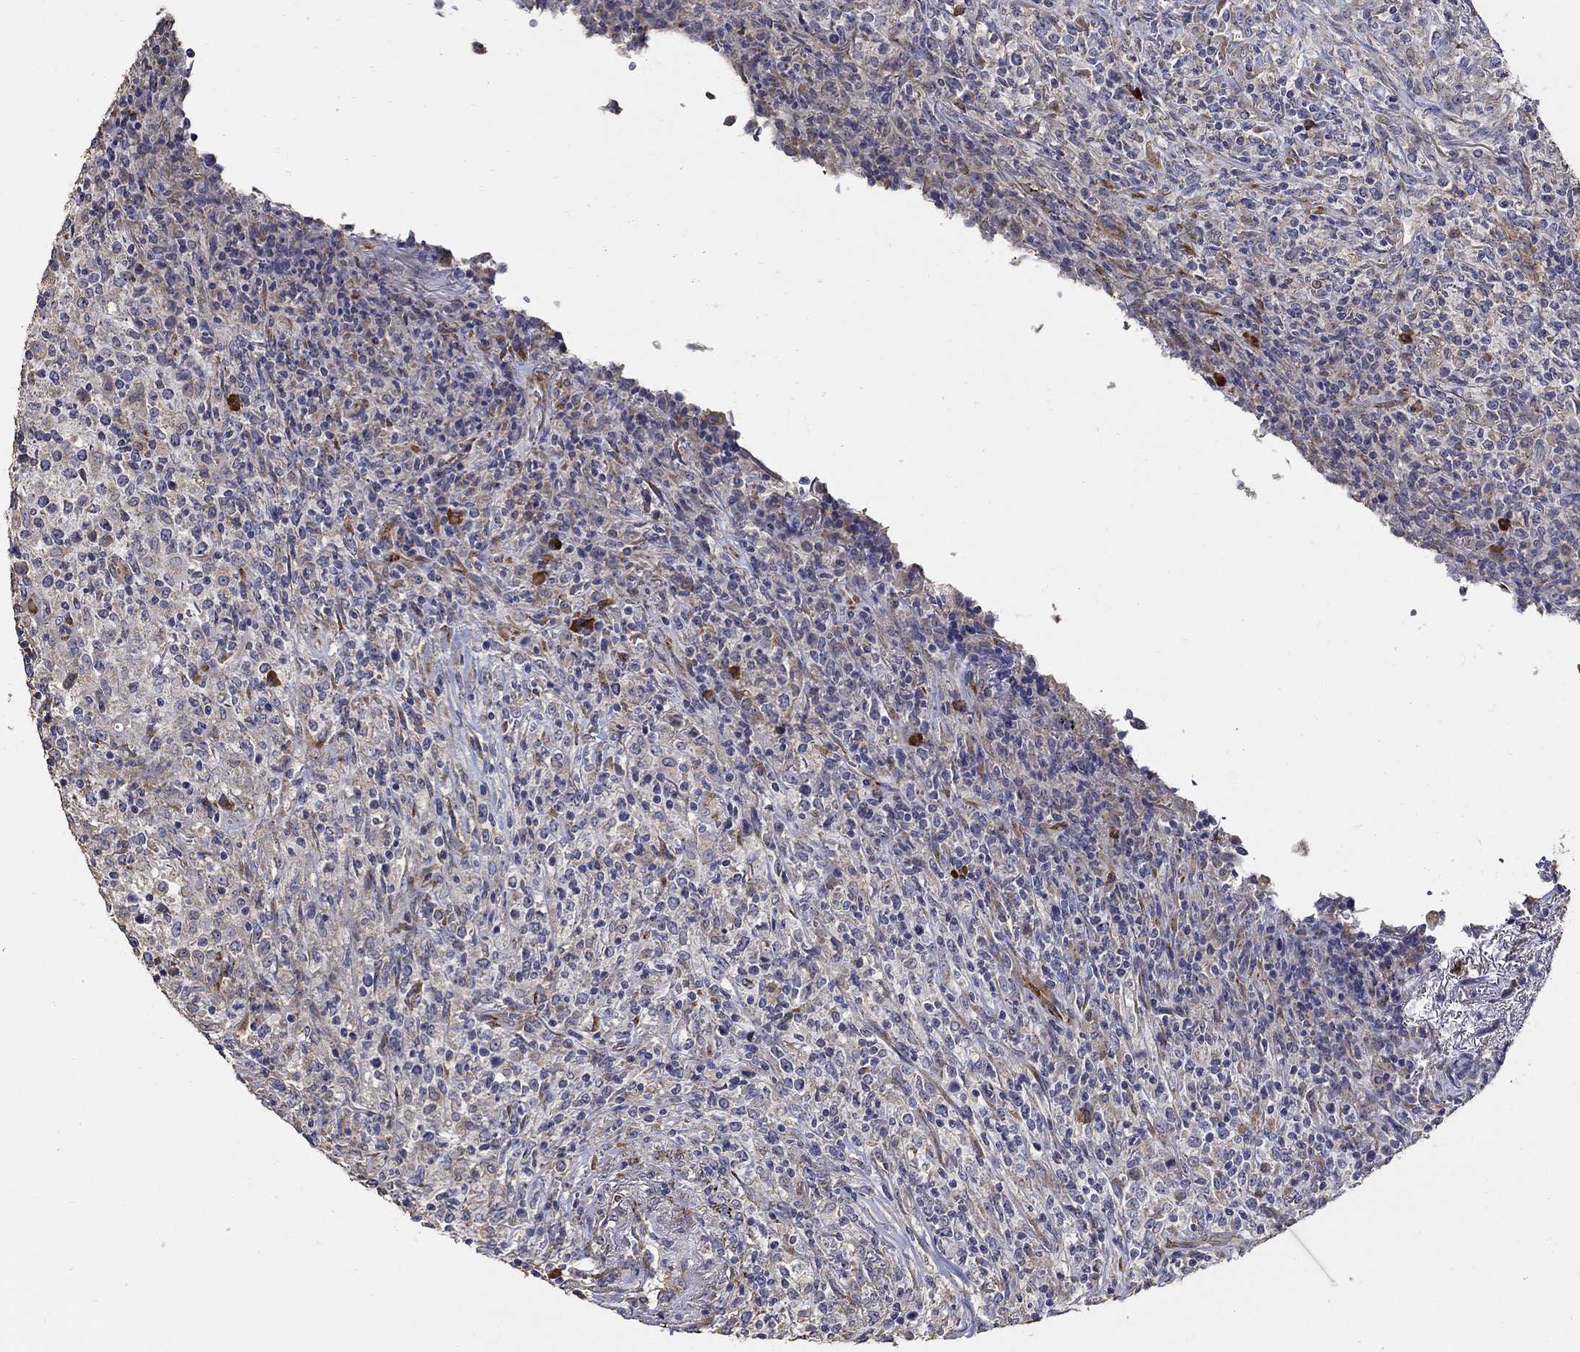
{"staining": {"intensity": "negative", "quantity": "none", "location": "none"}, "tissue": "lymphoma", "cell_type": "Tumor cells", "image_type": "cancer", "snomed": [{"axis": "morphology", "description": "Malignant lymphoma, non-Hodgkin's type, High grade"}, {"axis": "topography", "description": "Lung"}], "caption": "IHC of human lymphoma exhibits no positivity in tumor cells.", "gene": "EMILIN3", "patient": {"sex": "male", "age": 79}}